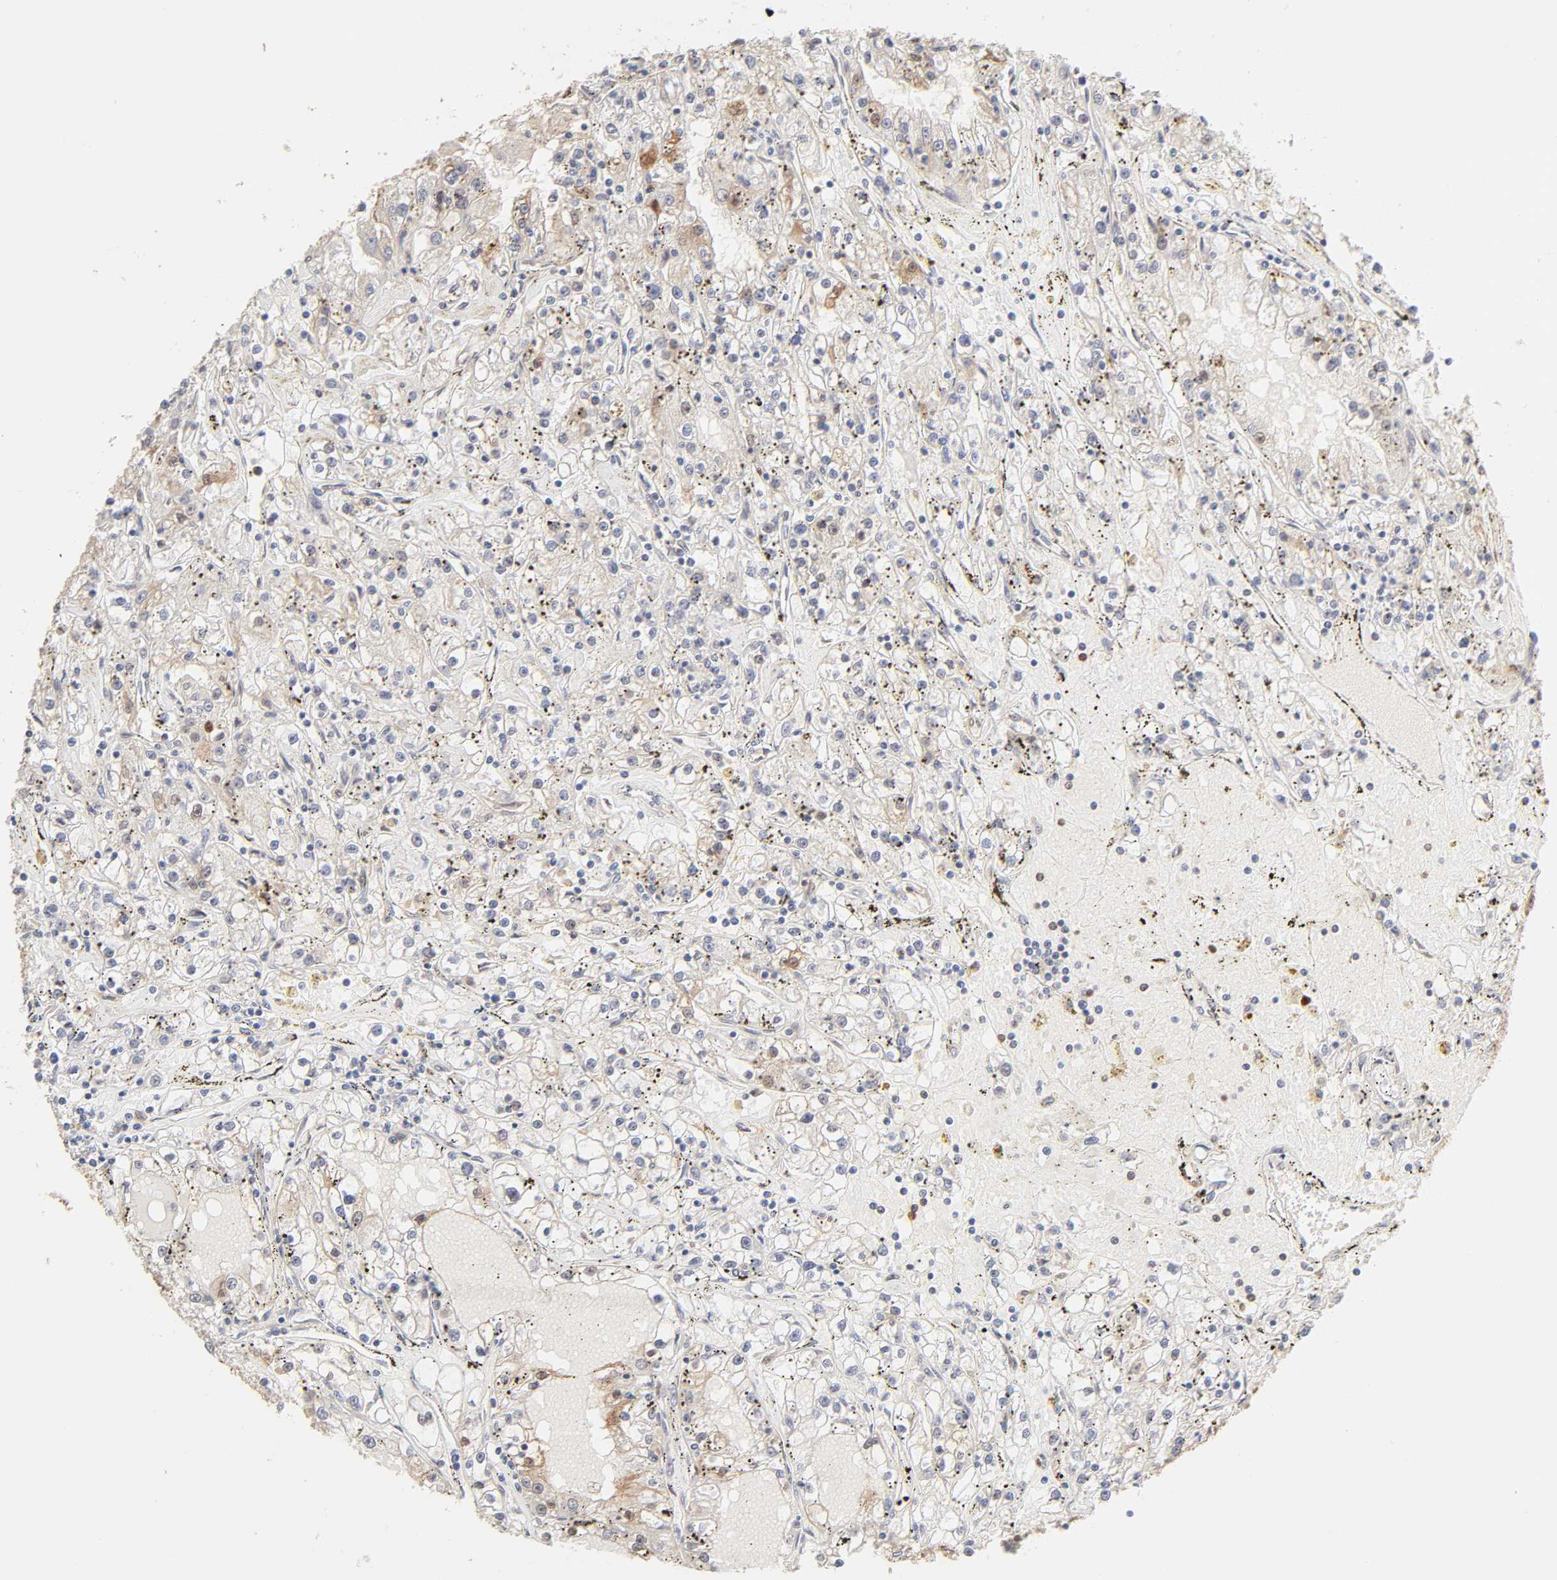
{"staining": {"intensity": "weak", "quantity": "<25%", "location": "cytoplasmic/membranous"}, "tissue": "renal cancer", "cell_type": "Tumor cells", "image_type": "cancer", "snomed": [{"axis": "morphology", "description": "Adenocarcinoma, NOS"}, {"axis": "topography", "description": "Kidney"}], "caption": "Immunohistochemistry (IHC) of human renal adenocarcinoma exhibits no expression in tumor cells.", "gene": "MAPK1", "patient": {"sex": "male", "age": 56}}